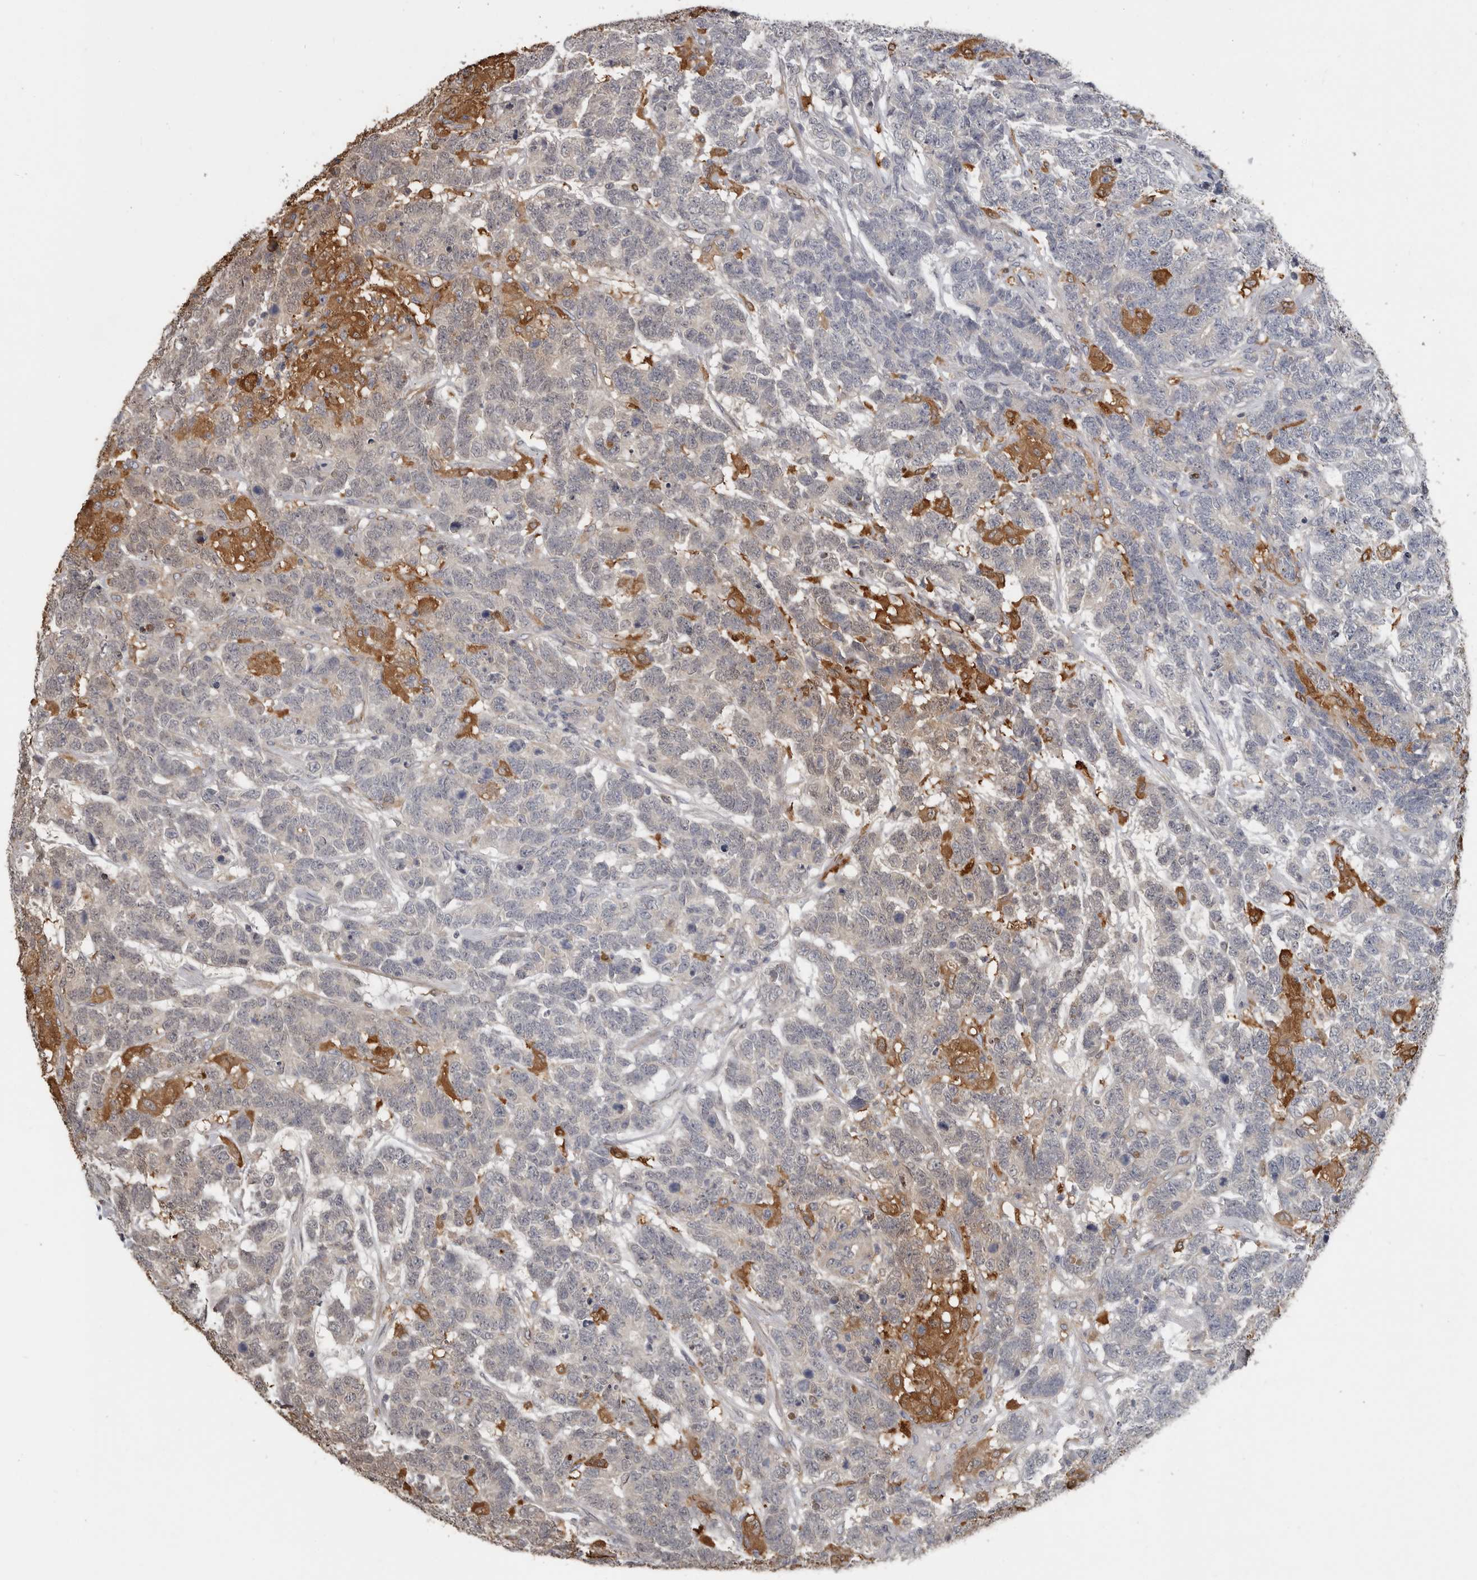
{"staining": {"intensity": "weak", "quantity": "<25%", "location": "cytoplasmic/membranous"}, "tissue": "testis cancer", "cell_type": "Tumor cells", "image_type": "cancer", "snomed": [{"axis": "morphology", "description": "Carcinoma, Embryonal, NOS"}, {"axis": "topography", "description": "Testis"}], "caption": "High power microscopy photomicrograph of an immunohistochemistry (IHC) photomicrograph of testis embryonal carcinoma, revealing no significant positivity in tumor cells.", "gene": "KCNJ8", "patient": {"sex": "male", "age": 26}}